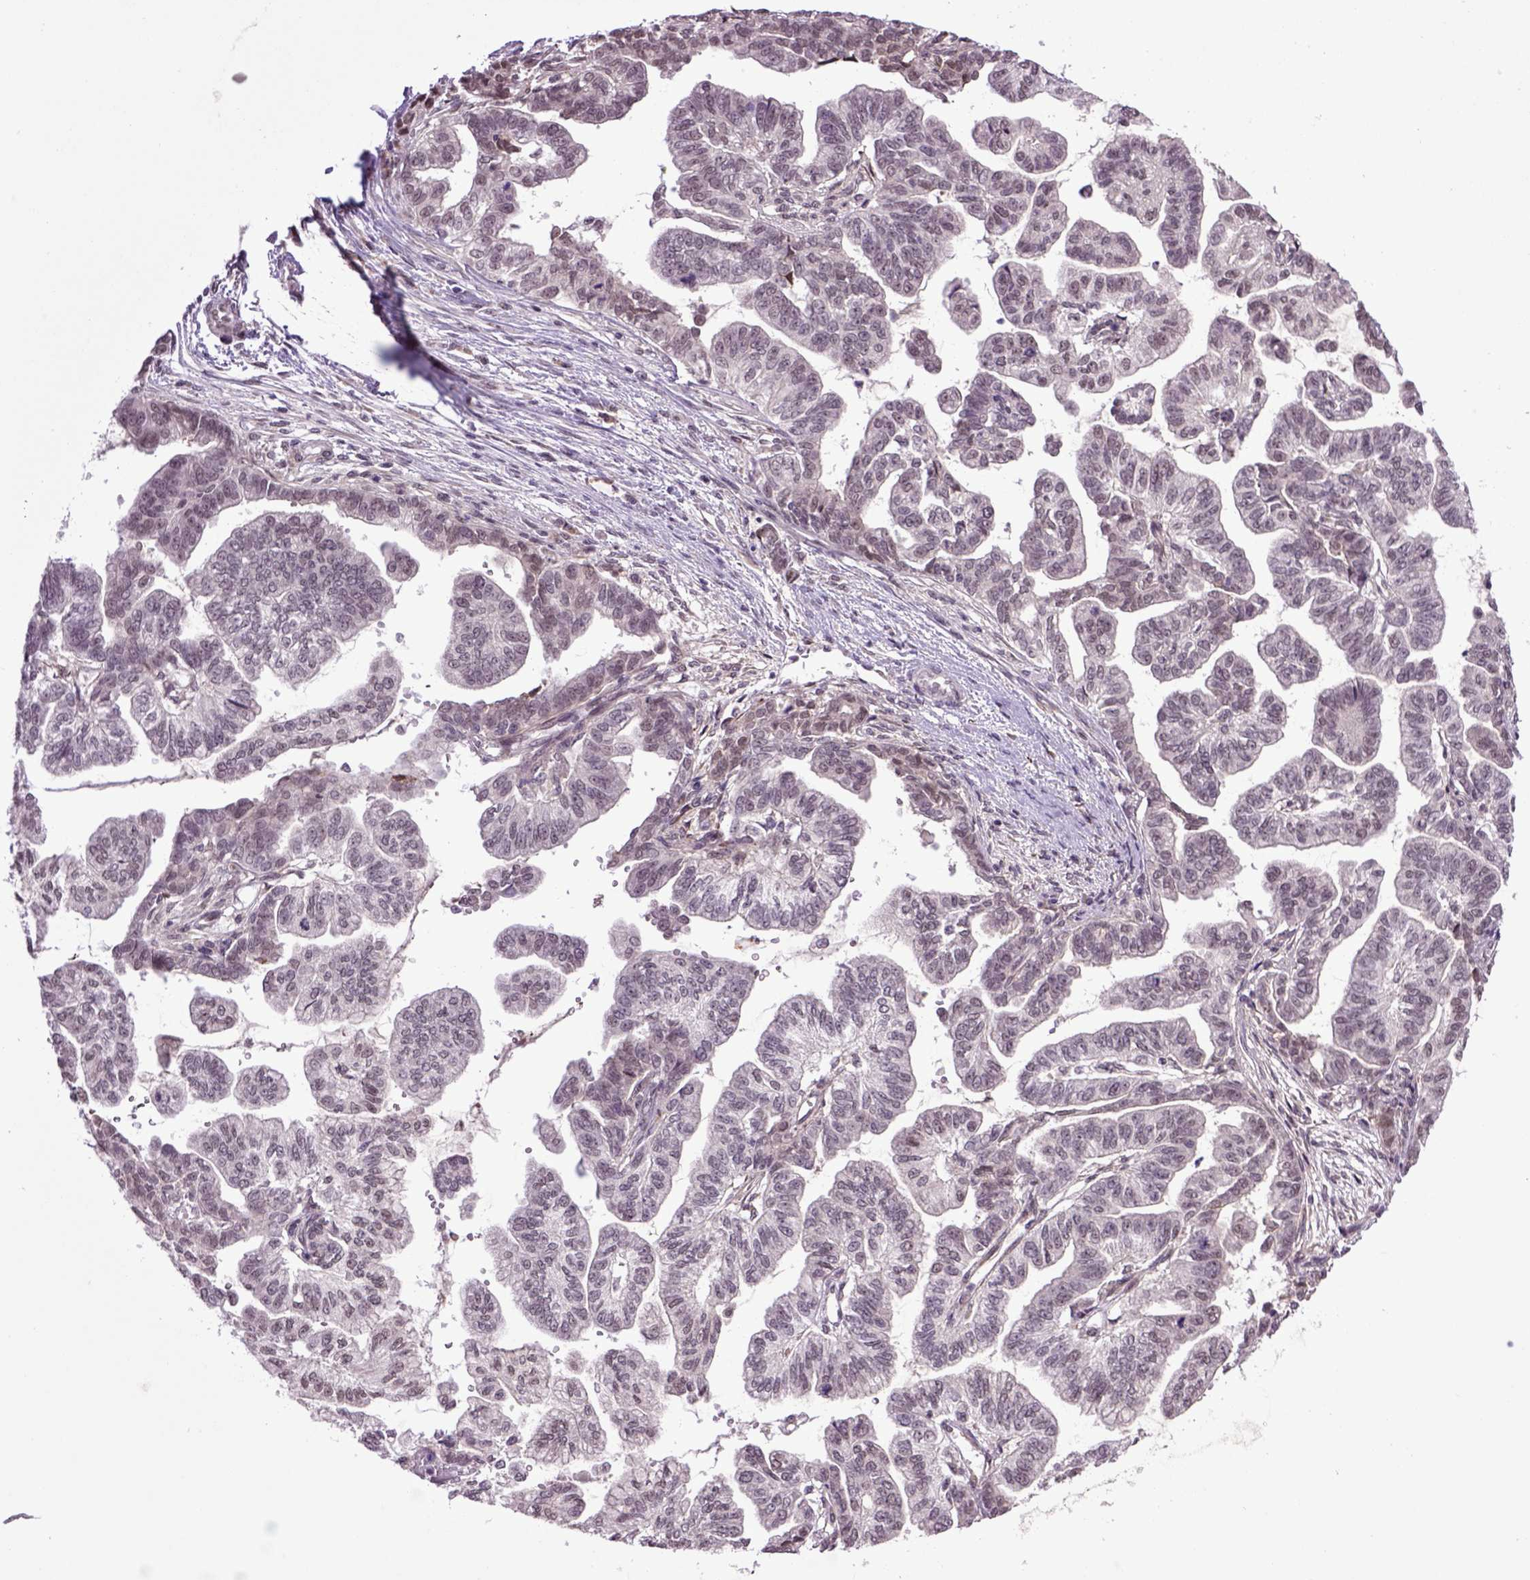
{"staining": {"intensity": "negative", "quantity": "none", "location": "none"}, "tissue": "stomach cancer", "cell_type": "Tumor cells", "image_type": "cancer", "snomed": [{"axis": "morphology", "description": "Adenocarcinoma, NOS"}, {"axis": "topography", "description": "Stomach"}], "caption": "Immunohistochemistry of human adenocarcinoma (stomach) exhibits no expression in tumor cells. (DAB (3,3'-diaminobenzidine) immunohistochemistry (IHC) with hematoxylin counter stain).", "gene": "RAB43", "patient": {"sex": "male", "age": 83}}